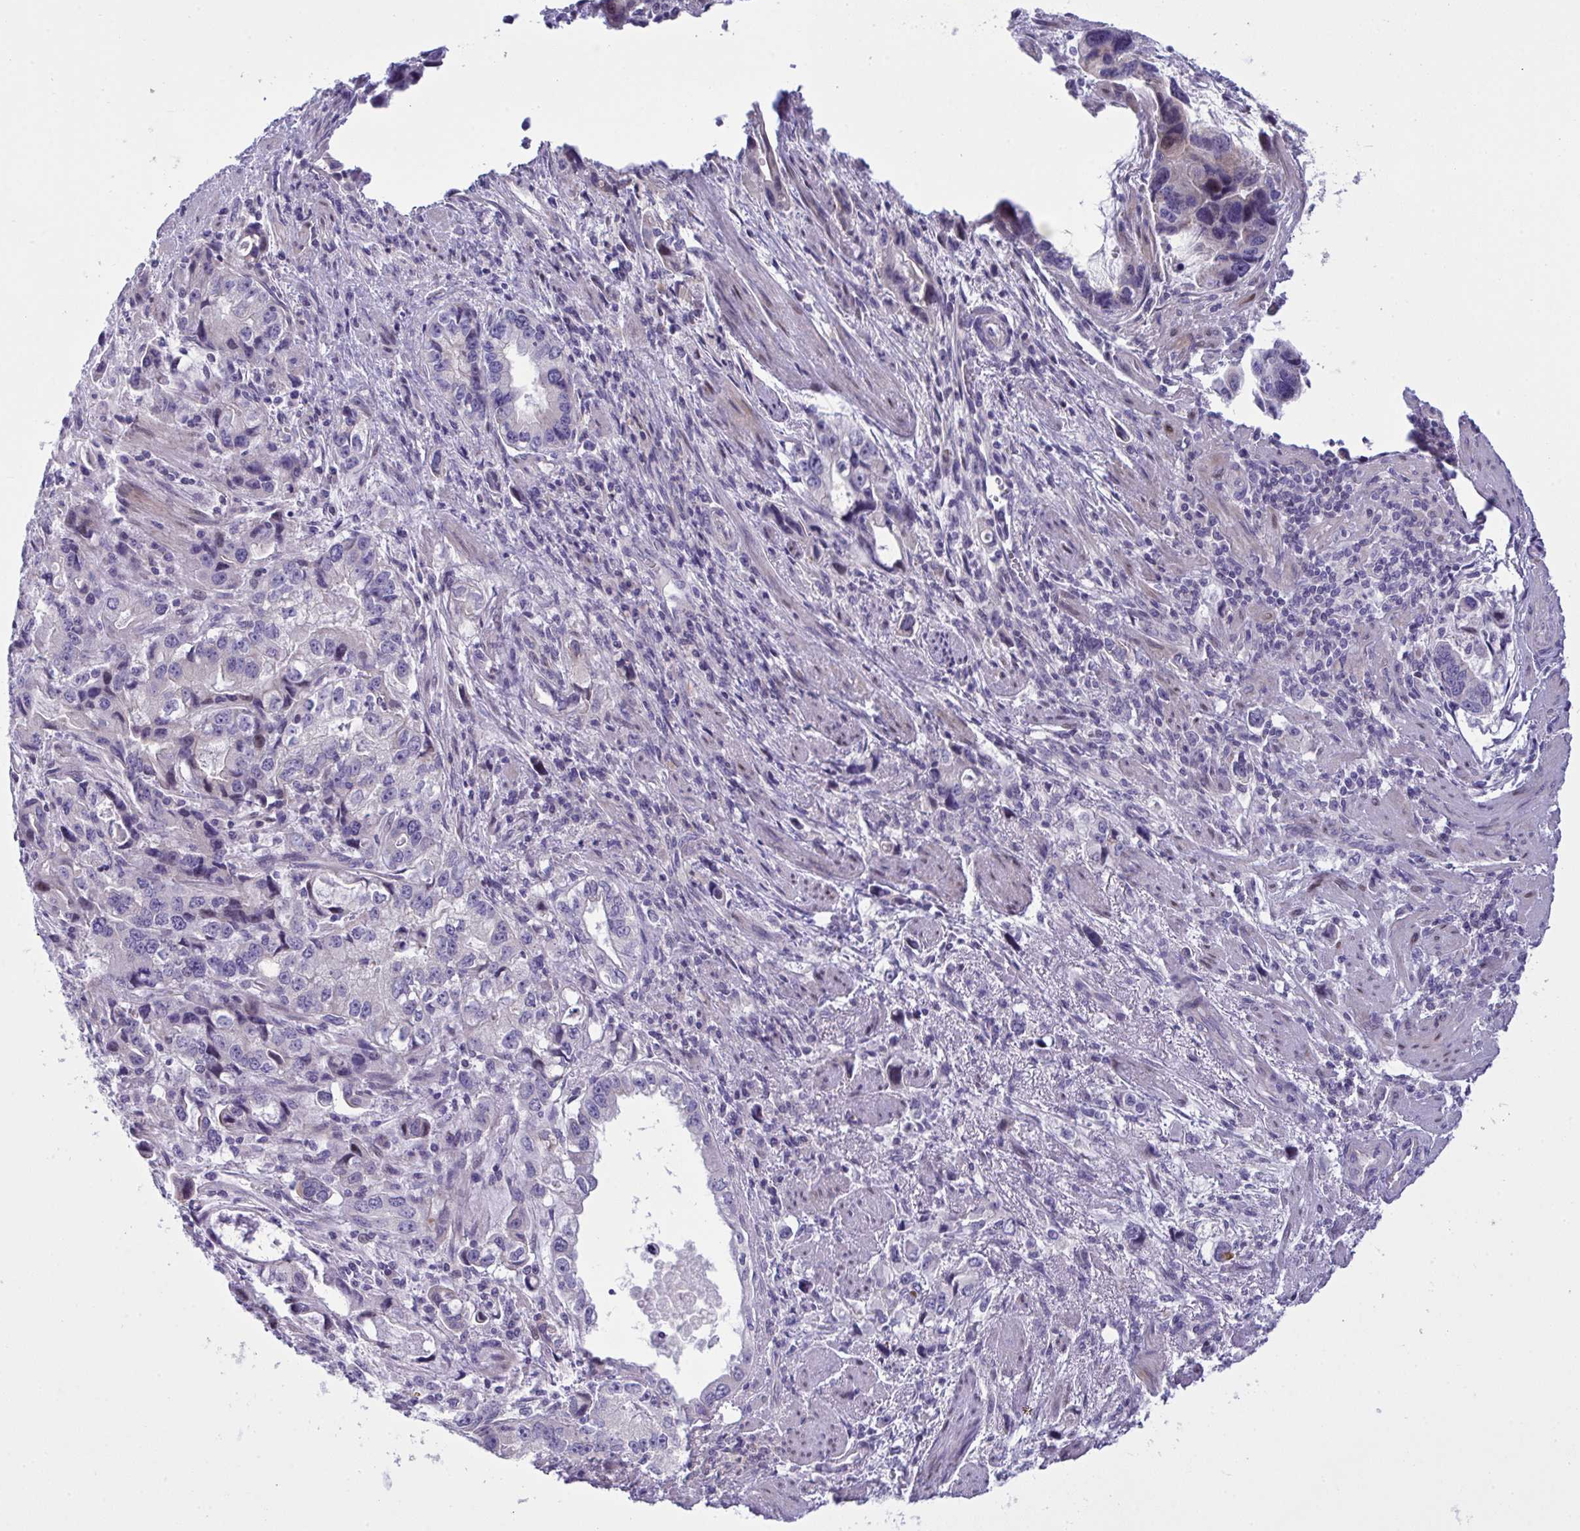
{"staining": {"intensity": "negative", "quantity": "none", "location": "none"}, "tissue": "stomach cancer", "cell_type": "Tumor cells", "image_type": "cancer", "snomed": [{"axis": "morphology", "description": "Adenocarcinoma, NOS"}, {"axis": "topography", "description": "Stomach, lower"}], "caption": "High power microscopy histopathology image of an immunohistochemistry (IHC) image of stomach cancer (adenocarcinoma), revealing no significant expression in tumor cells.", "gene": "WDR97", "patient": {"sex": "female", "age": 93}}